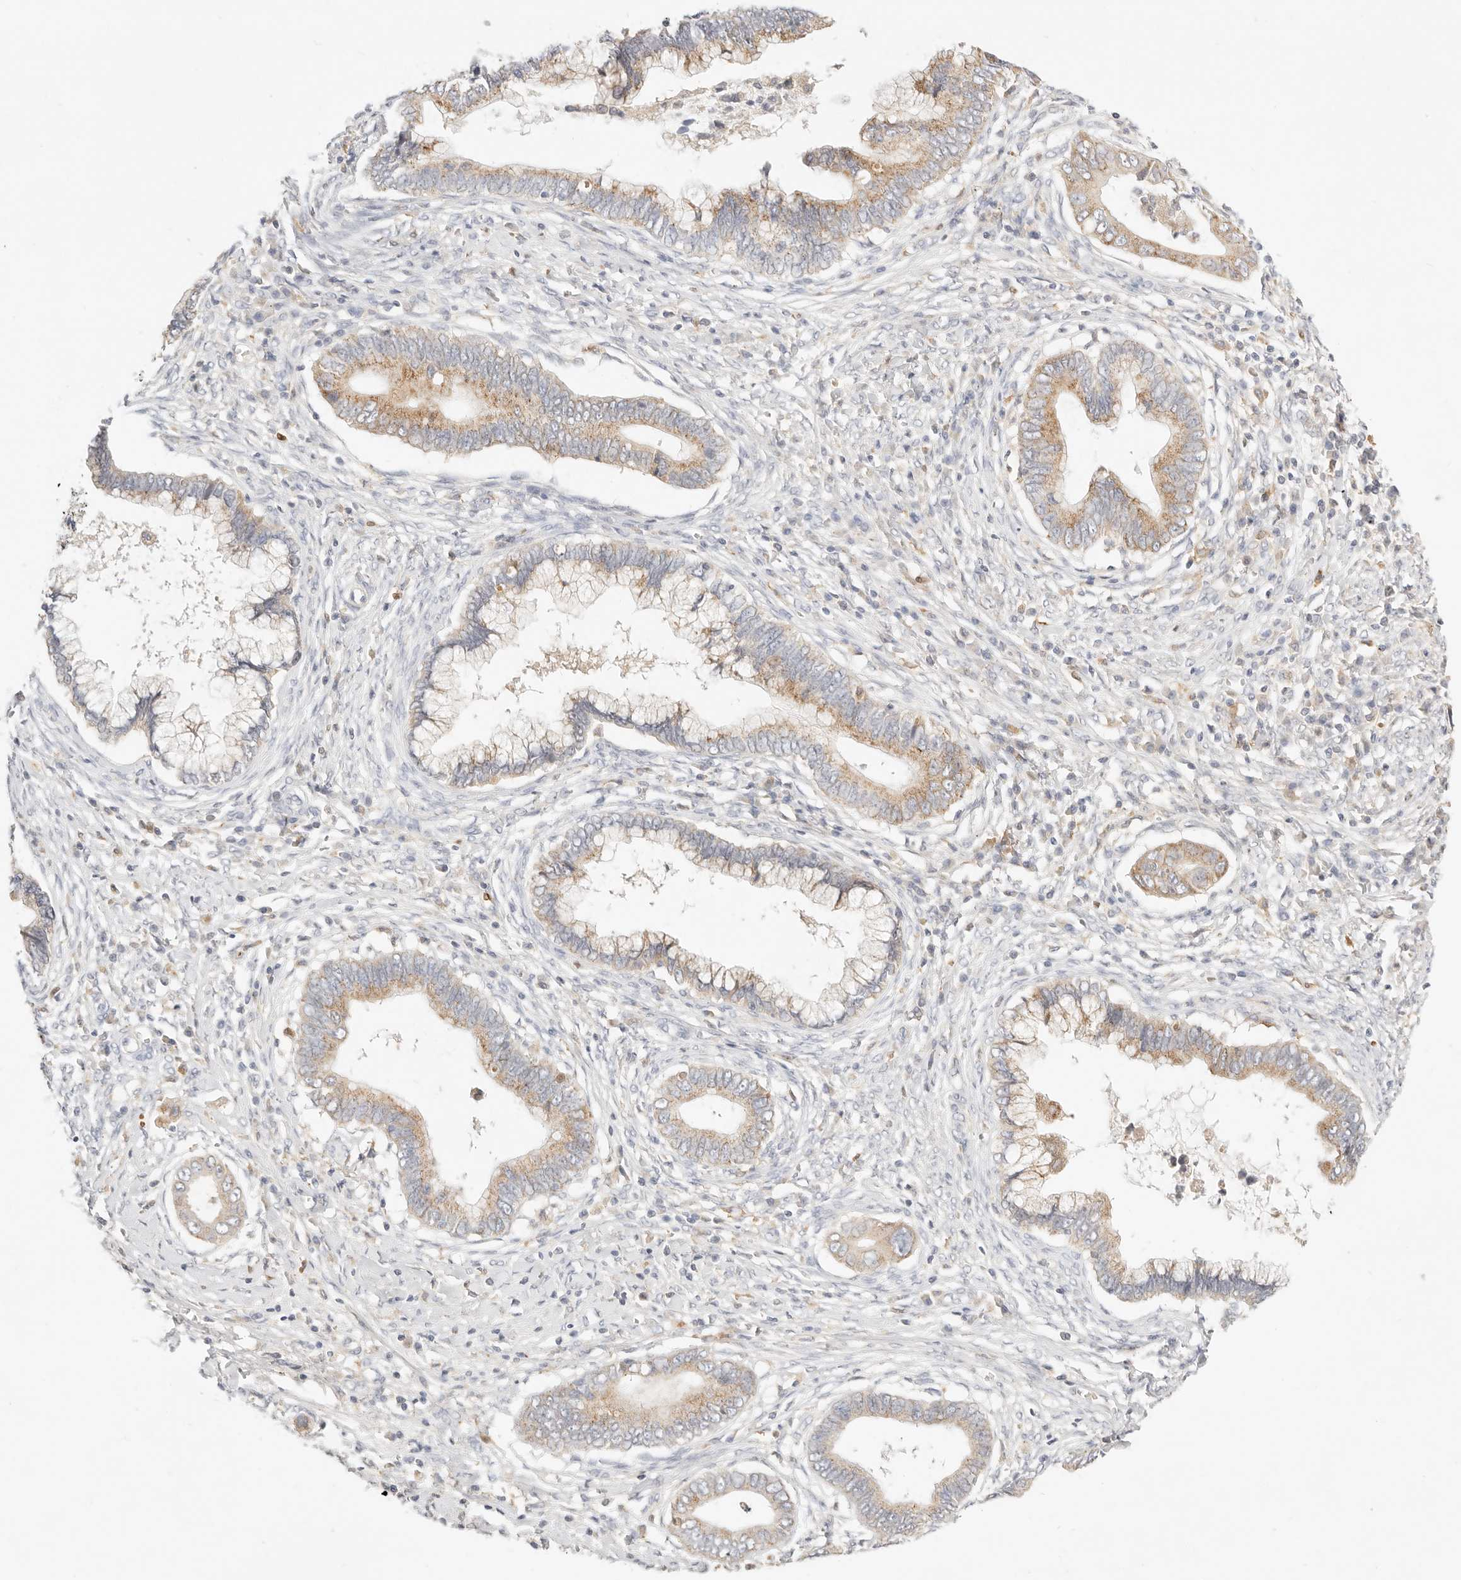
{"staining": {"intensity": "moderate", "quantity": "25%-75%", "location": "cytoplasmic/membranous"}, "tissue": "cervical cancer", "cell_type": "Tumor cells", "image_type": "cancer", "snomed": [{"axis": "morphology", "description": "Adenocarcinoma, NOS"}, {"axis": "topography", "description": "Cervix"}], "caption": "The image demonstrates immunohistochemical staining of cervical adenocarcinoma. There is moderate cytoplasmic/membranous positivity is seen in approximately 25%-75% of tumor cells.", "gene": "ACOX1", "patient": {"sex": "female", "age": 44}}